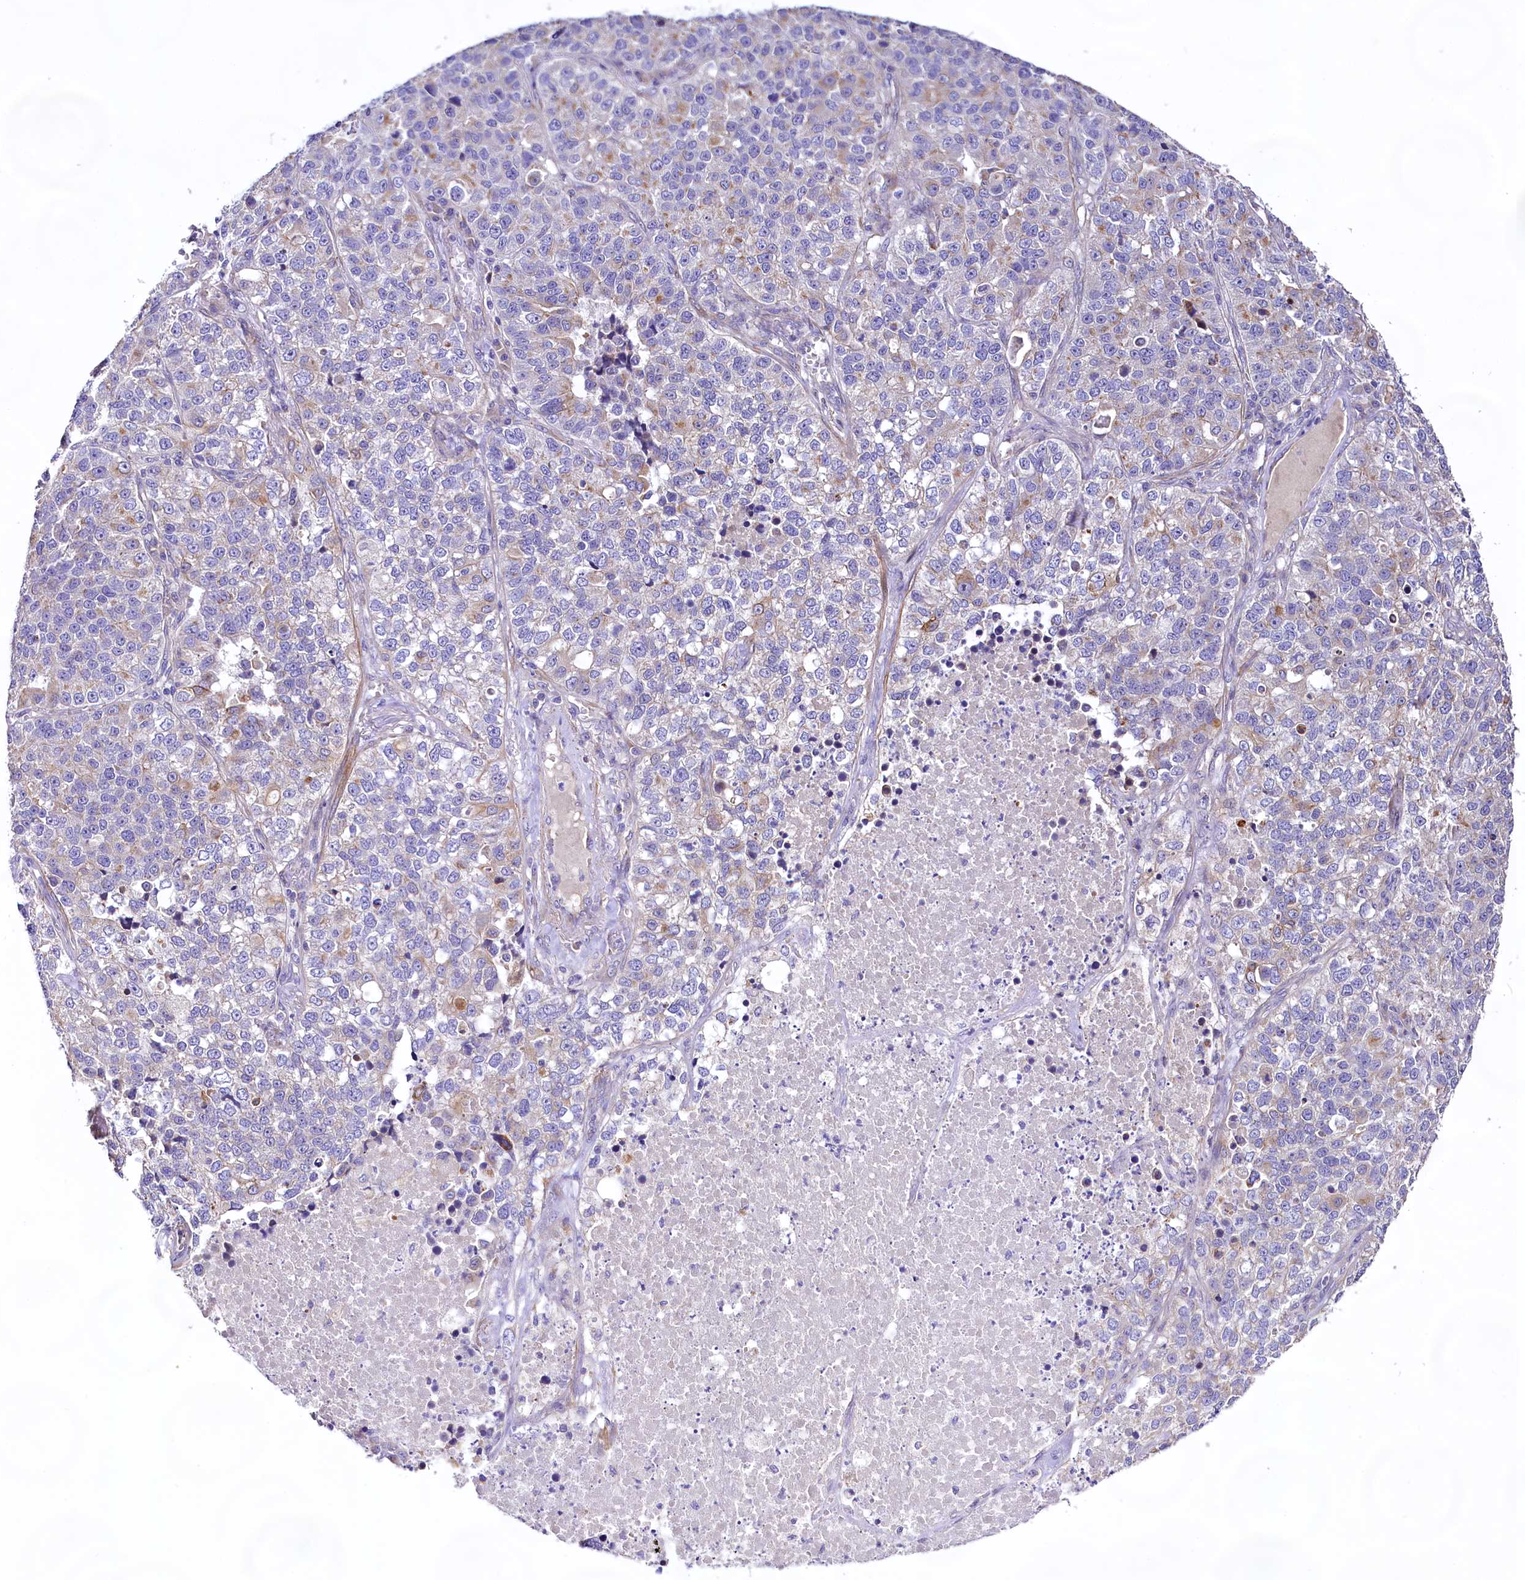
{"staining": {"intensity": "weak", "quantity": "<25%", "location": "cytoplasmic/membranous"}, "tissue": "lung cancer", "cell_type": "Tumor cells", "image_type": "cancer", "snomed": [{"axis": "morphology", "description": "Adenocarcinoma, NOS"}, {"axis": "topography", "description": "Lung"}], "caption": "Immunohistochemistry (IHC) histopathology image of human adenocarcinoma (lung) stained for a protein (brown), which displays no staining in tumor cells. (Stains: DAB (3,3'-diaminobenzidine) immunohistochemistry with hematoxylin counter stain, Microscopy: brightfield microscopy at high magnification).", "gene": "VPS11", "patient": {"sex": "male", "age": 49}}